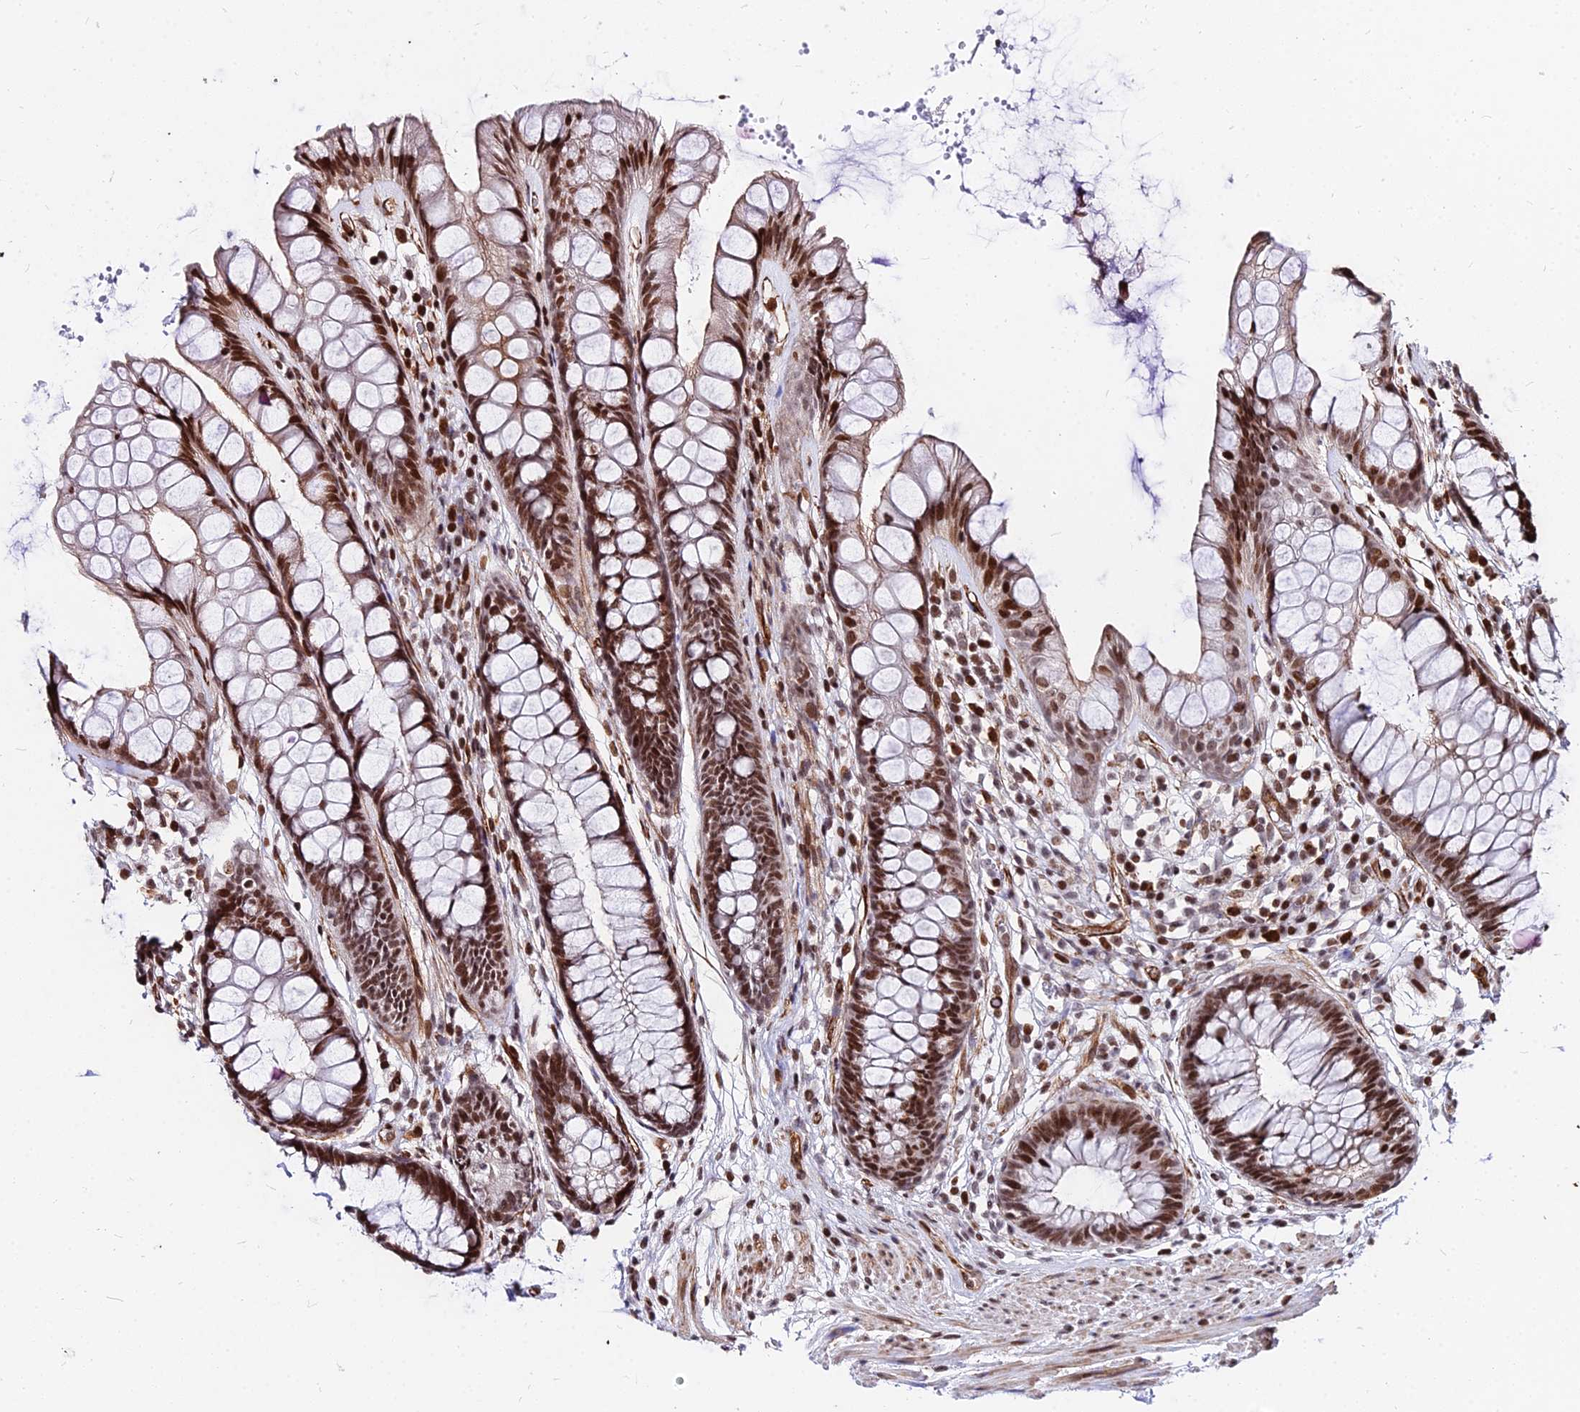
{"staining": {"intensity": "strong", "quantity": ">75%", "location": "nuclear"}, "tissue": "rectum", "cell_type": "Glandular cells", "image_type": "normal", "snomed": [{"axis": "morphology", "description": "Normal tissue, NOS"}, {"axis": "topography", "description": "Rectum"}], "caption": "High-magnification brightfield microscopy of normal rectum stained with DAB (brown) and counterstained with hematoxylin (blue). glandular cells exhibit strong nuclear staining is present in approximately>75% of cells. (Brightfield microscopy of DAB IHC at high magnification).", "gene": "NYAP2", "patient": {"sex": "male", "age": 74}}